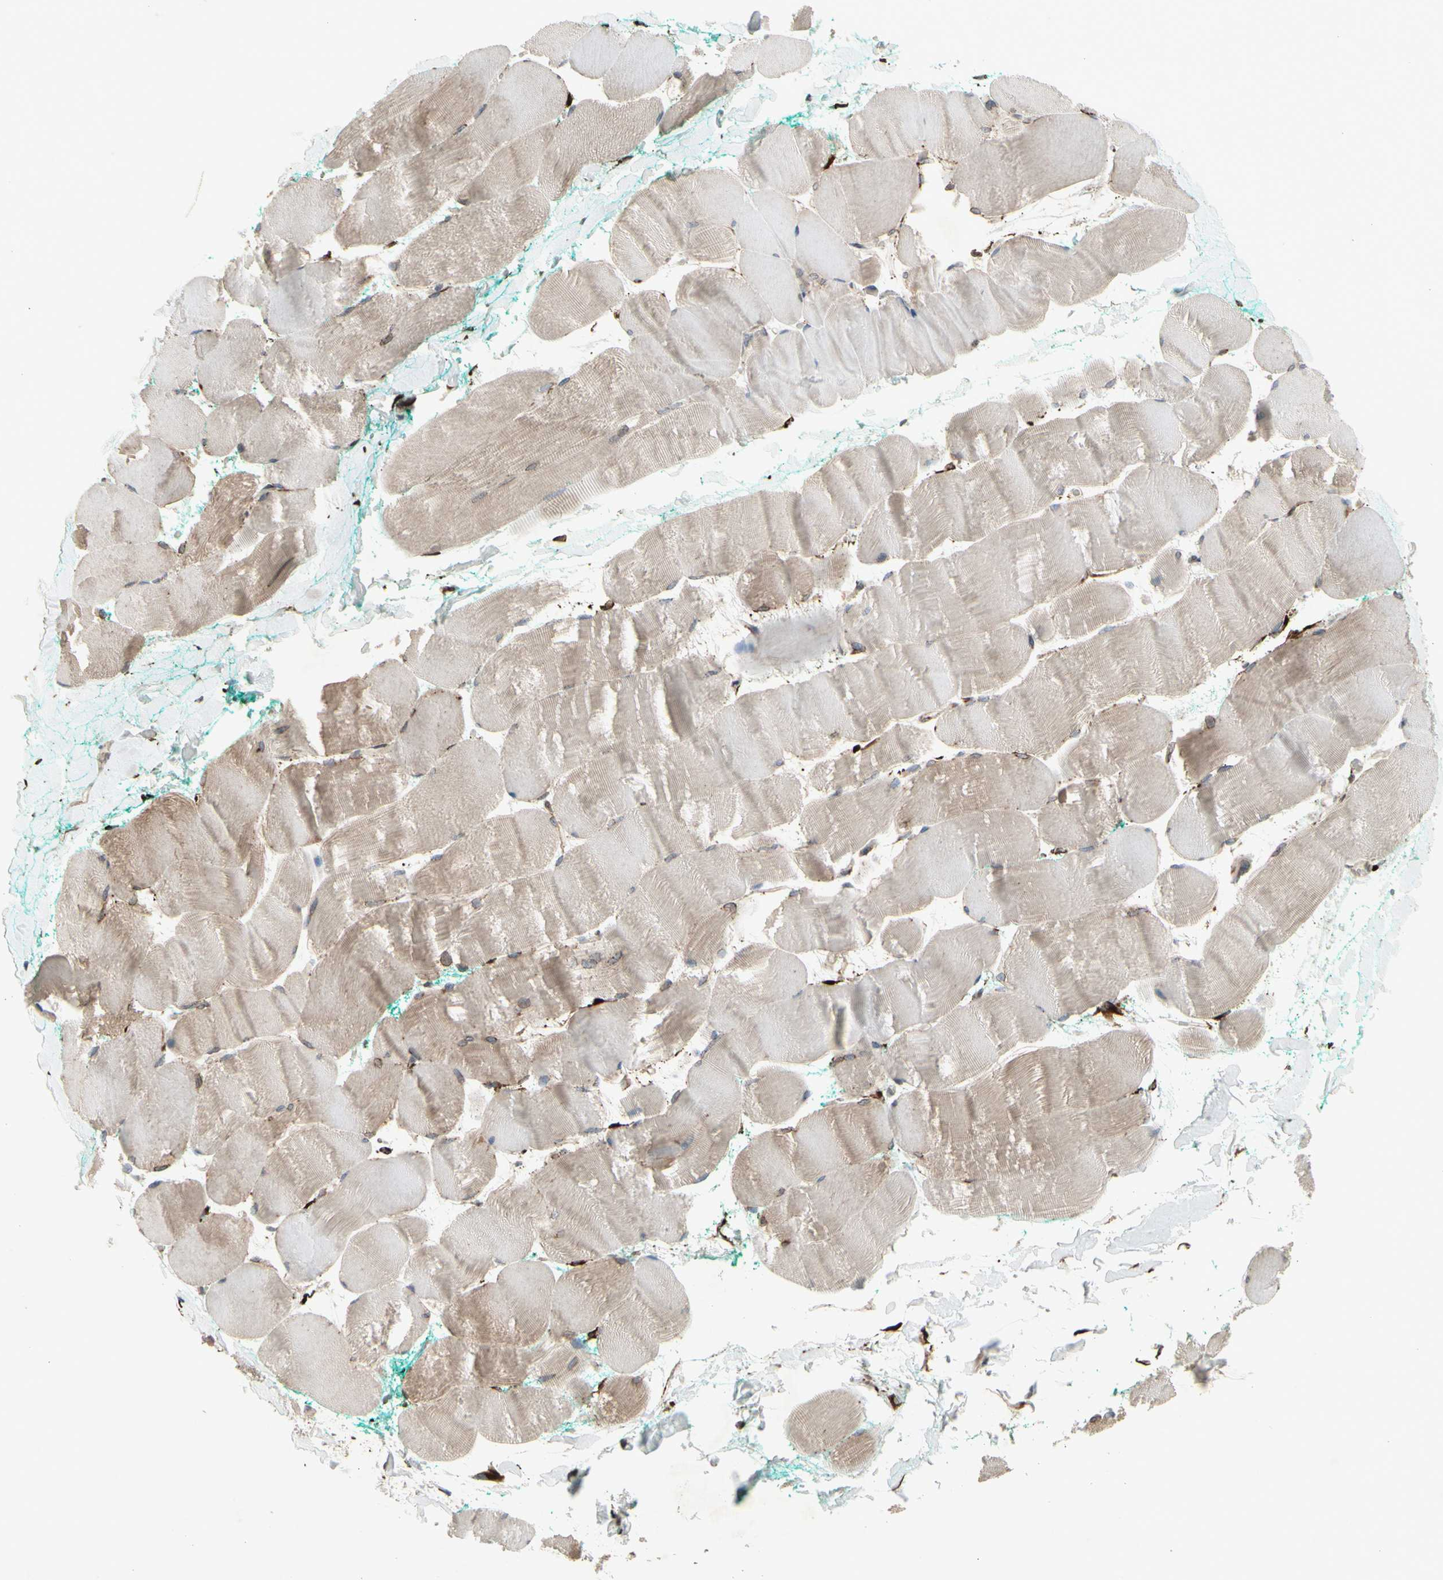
{"staining": {"intensity": "moderate", "quantity": ">75%", "location": "cytoplasmic/membranous"}, "tissue": "skeletal muscle", "cell_type": "Myocytes", "image_type": "normal", "snomed": [{"axis": "morphology", "description": "Normal tissue, NOS"}, {"axis": "morphology", "description": "Squamous cell carcinoma, NOS"}, {"axis": "topography", "description": "Skeletal muscle"}], "caption": "Approximately >75% of myocytes in benign skeletal muscle reveal moderate cytoplasmic/membranous protein staining as visualized by brown immunohistochemical staining.", "gene": "SLC39A9", "patient": {"sex": "male", "age": 51}}